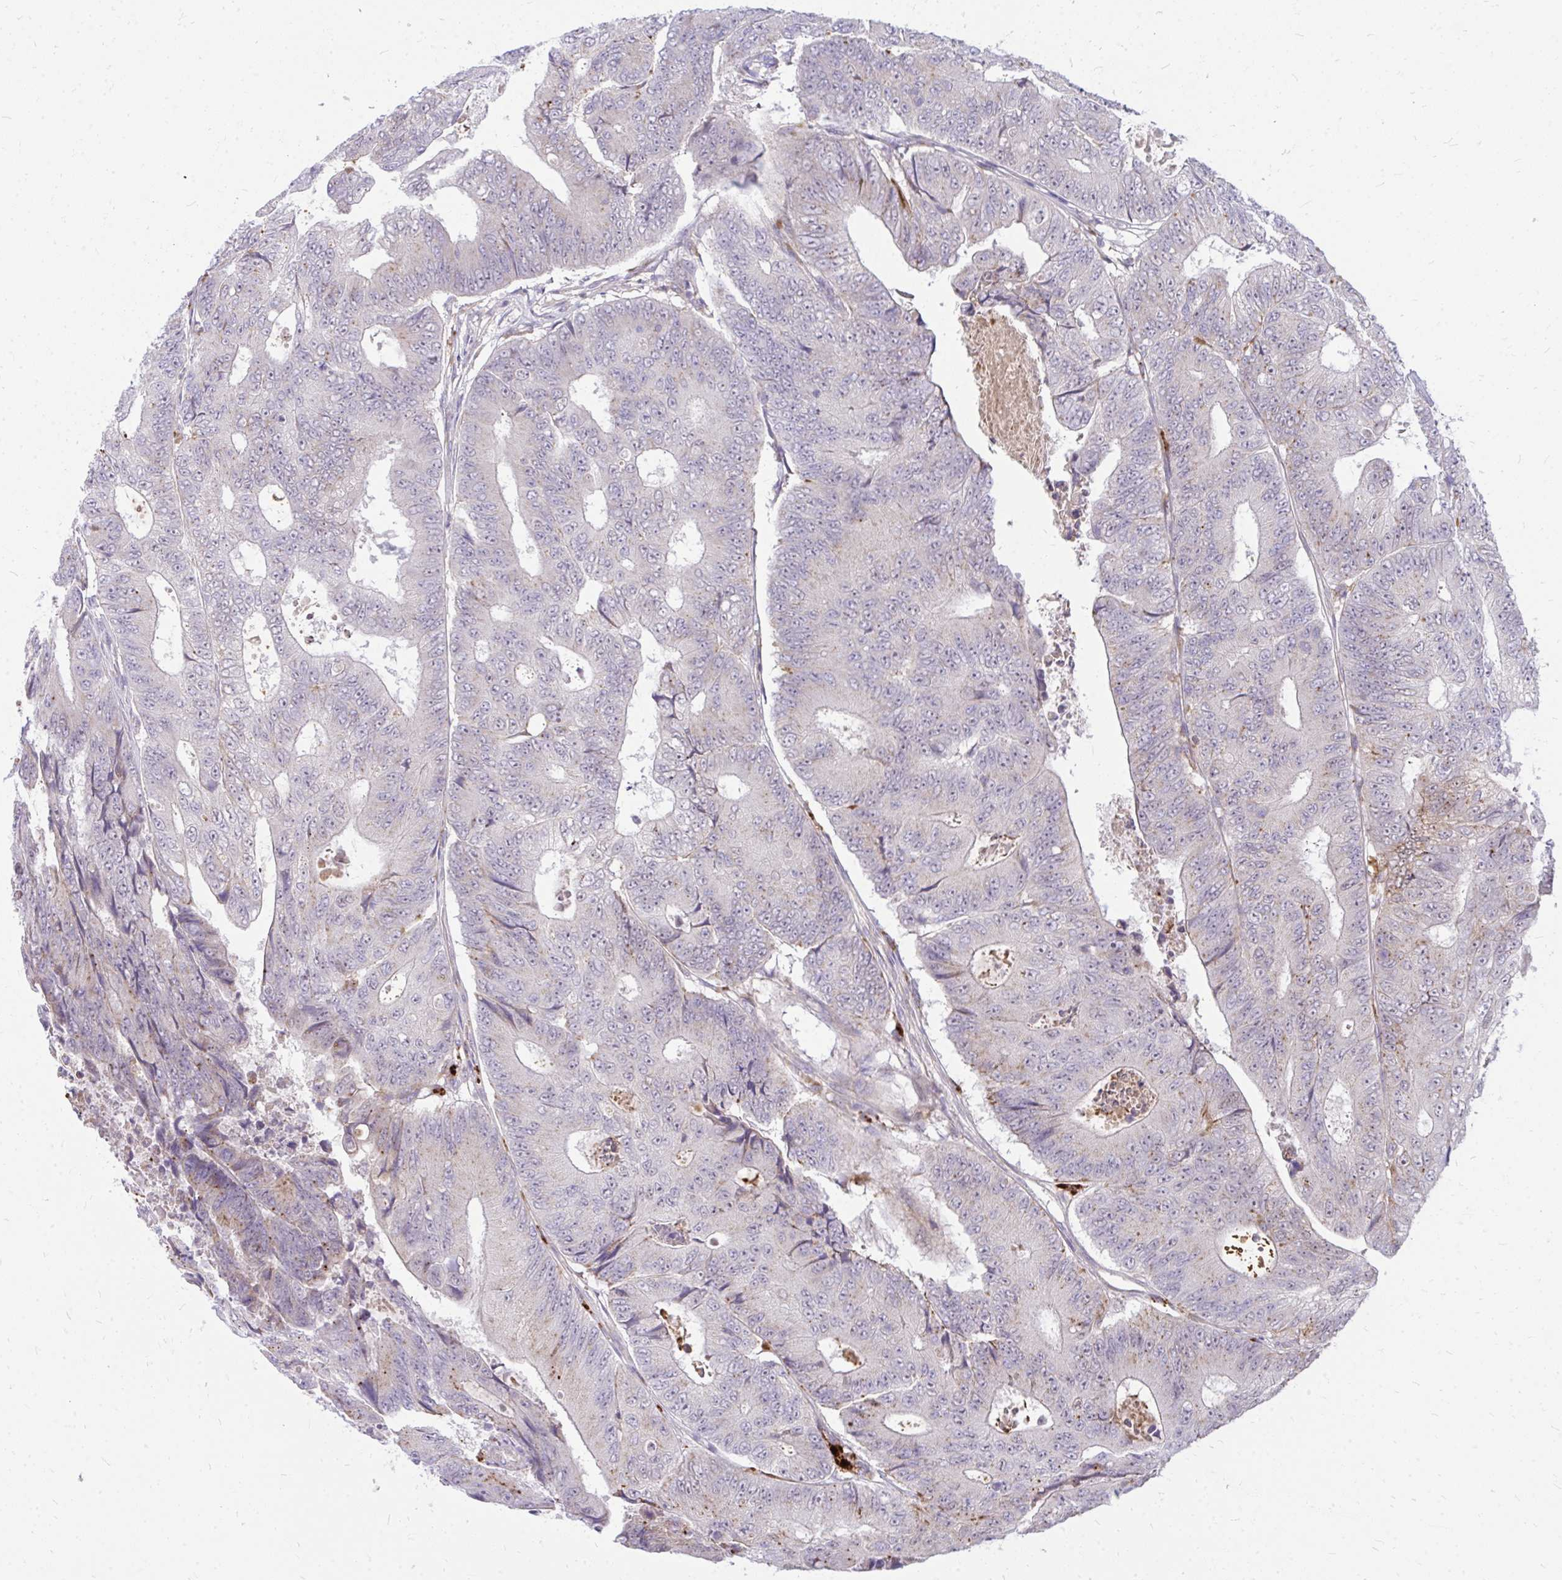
{"staining": {"intensity": "negative", "quantity": "none", "location": "none"}, "tissue": "colorectal cancer", "cell_type": "Tumor cells", "image_type": "cancer", "snomed": [{"axis": "morphology", "description": "Adenocarcinoma, NOS"}, {"axis": "topography", "description": "Colon"}], "caption": "Human colorectal adenocarcinoma stained for a protein using immunohistochemistry (IHC) shows no positivity in tumor cells.", "gene": "ZSCAN25", "patient": {"sex": "female", "age": 48}}